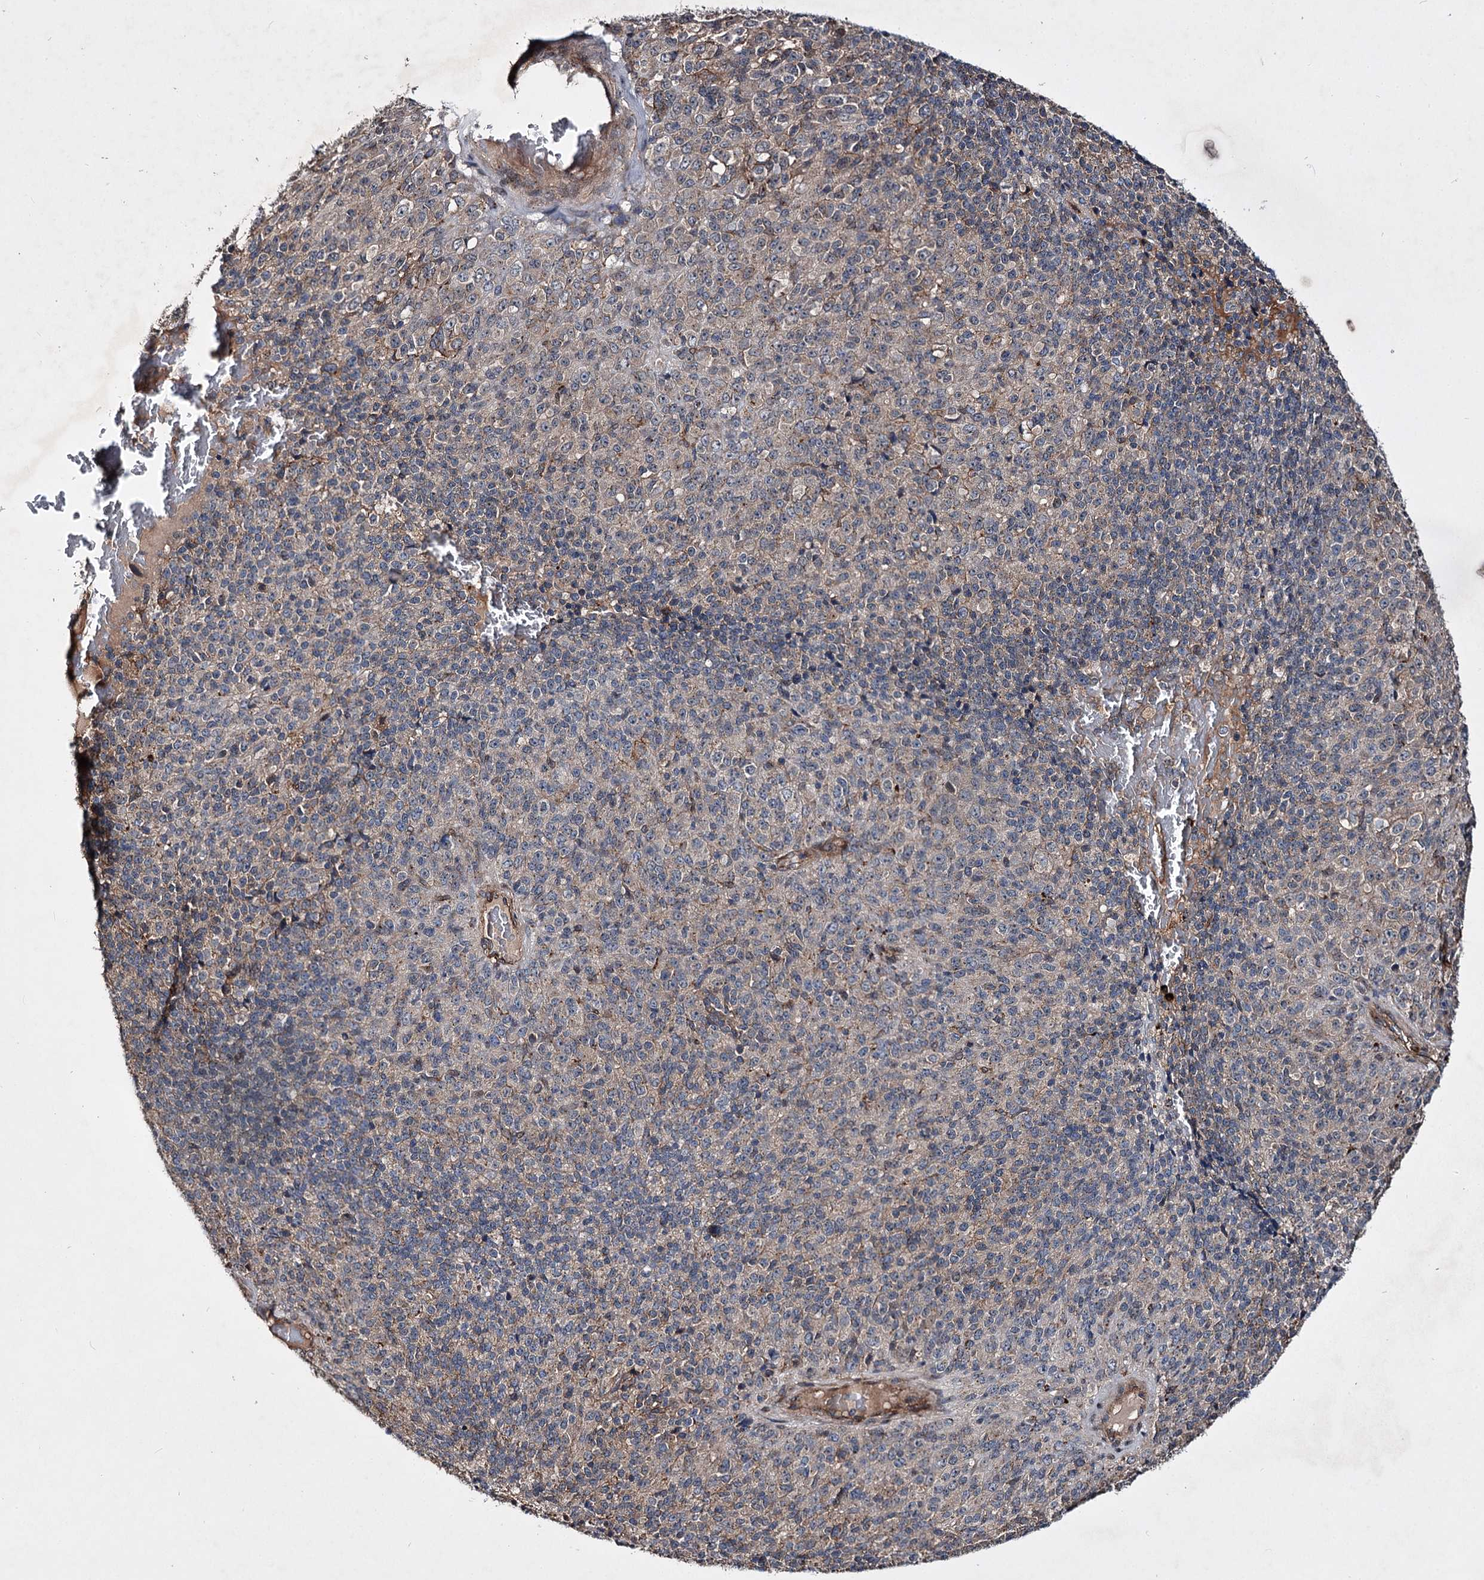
{"staining": {"intensity": "negative", "quantity": "none", "location": "none"}, "tissue": "melanoma", "cell_type": "Tumor cells", "image_type": "cancer", "snomed": [{"axis": "morphology", "description": "Malignant melanoma, Metastatic site"}, {"axis": "topography", "description": "Brain"}], "caption": "This is an immunohistochemistry (IHC) micrograph of melanoma. There is no staining in tumor cells.", "gene": "MINDY3", "patient": {"sex": "female", "age": 56}}